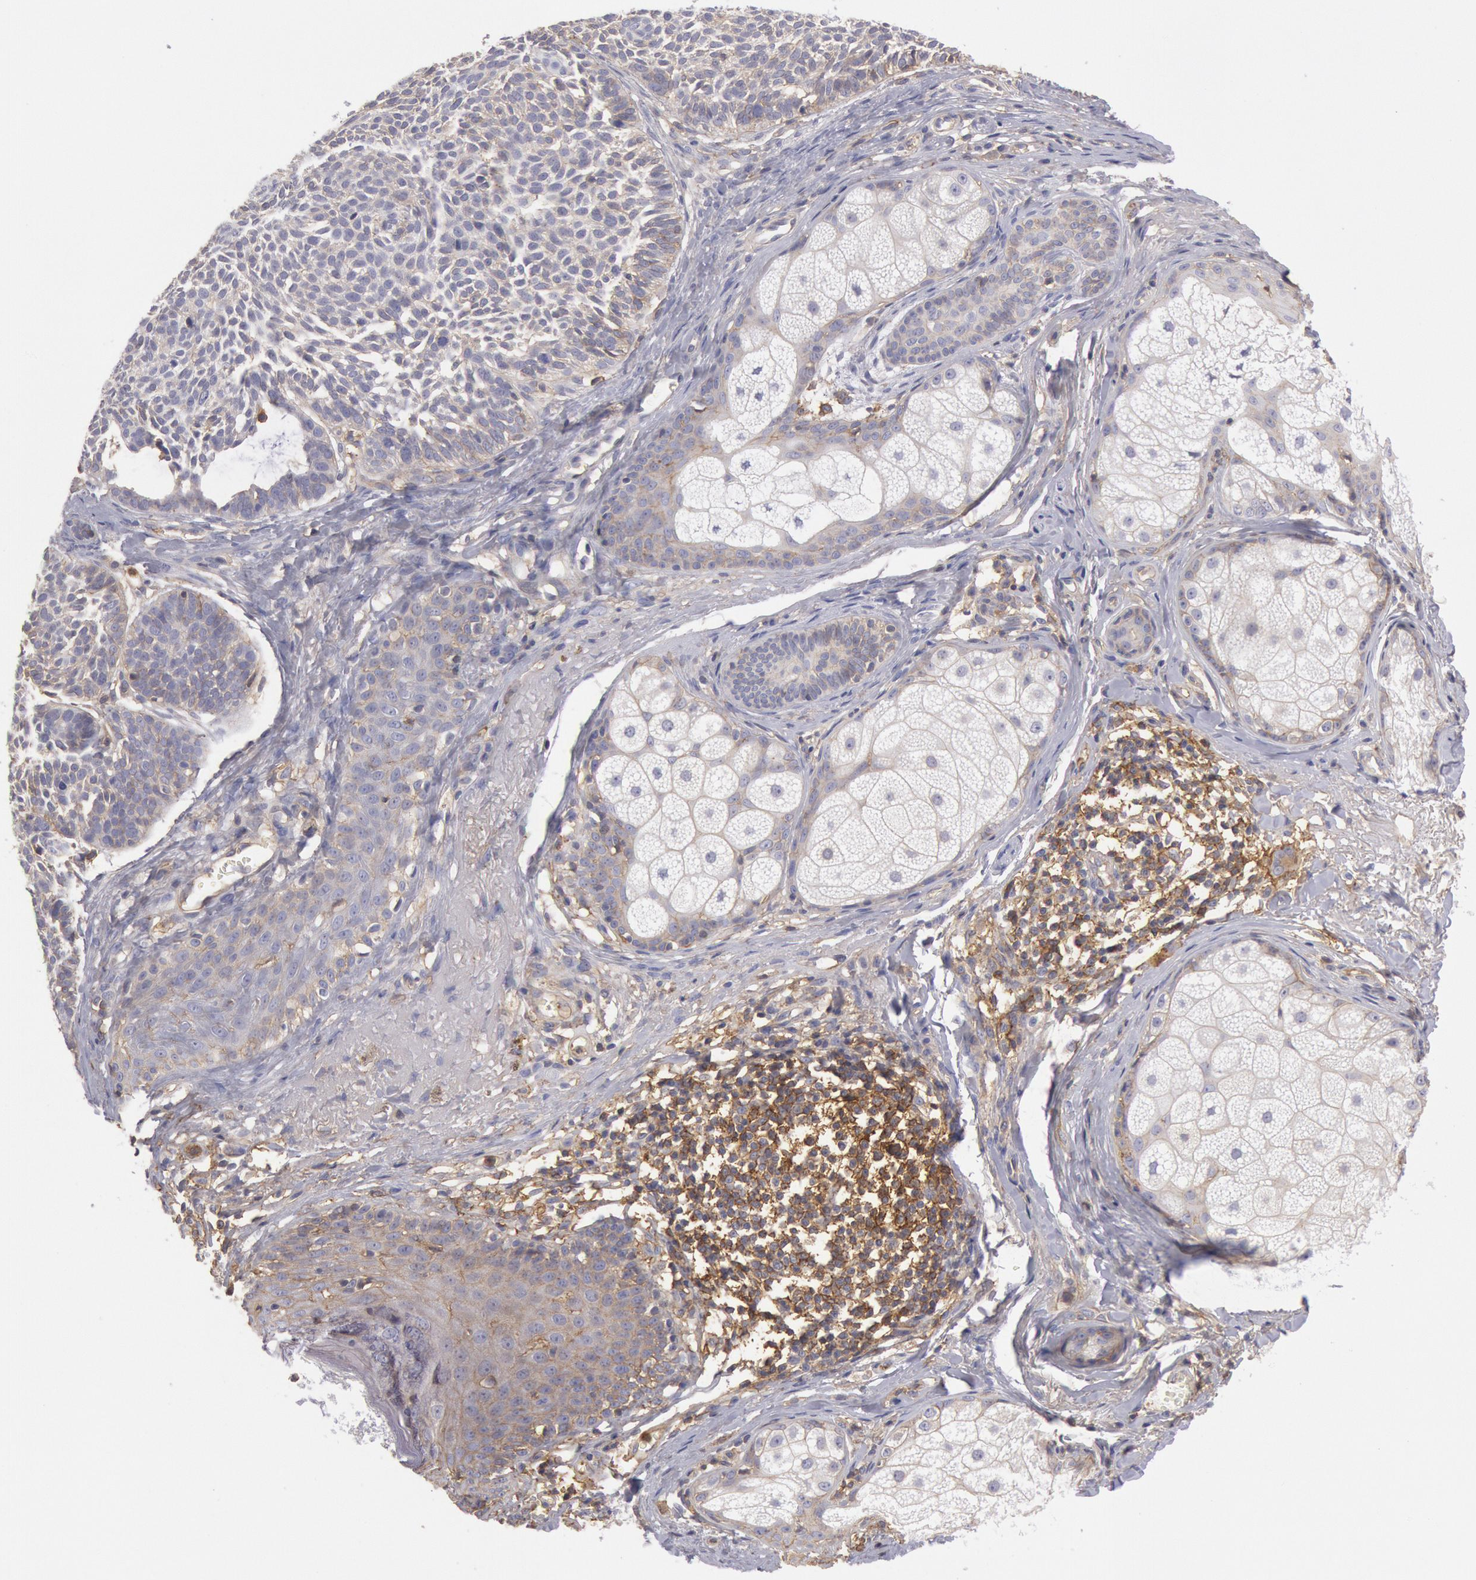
{"staining": {"intensity": "weak", "quantity": "25%-75%", "location": "cytoplasmic/membranous"}, "tissue": "skin cancer", "cell_type": "Tumor cells", "image_type": "cancer", "snomed": [{"axis": "morphology", "description": "Basal cell carcinoma"}, {"axis": "topography", "description": "Skin"}], "caption": "Immunohistochemical staining of skin basal cell carcinoma demonstrates weak cytoplasmic/membranous protein expression in approximately 25%-75% of tumor cells.", "gene": "SNAP23", "patient": {"sex": "male", "age": 63}}